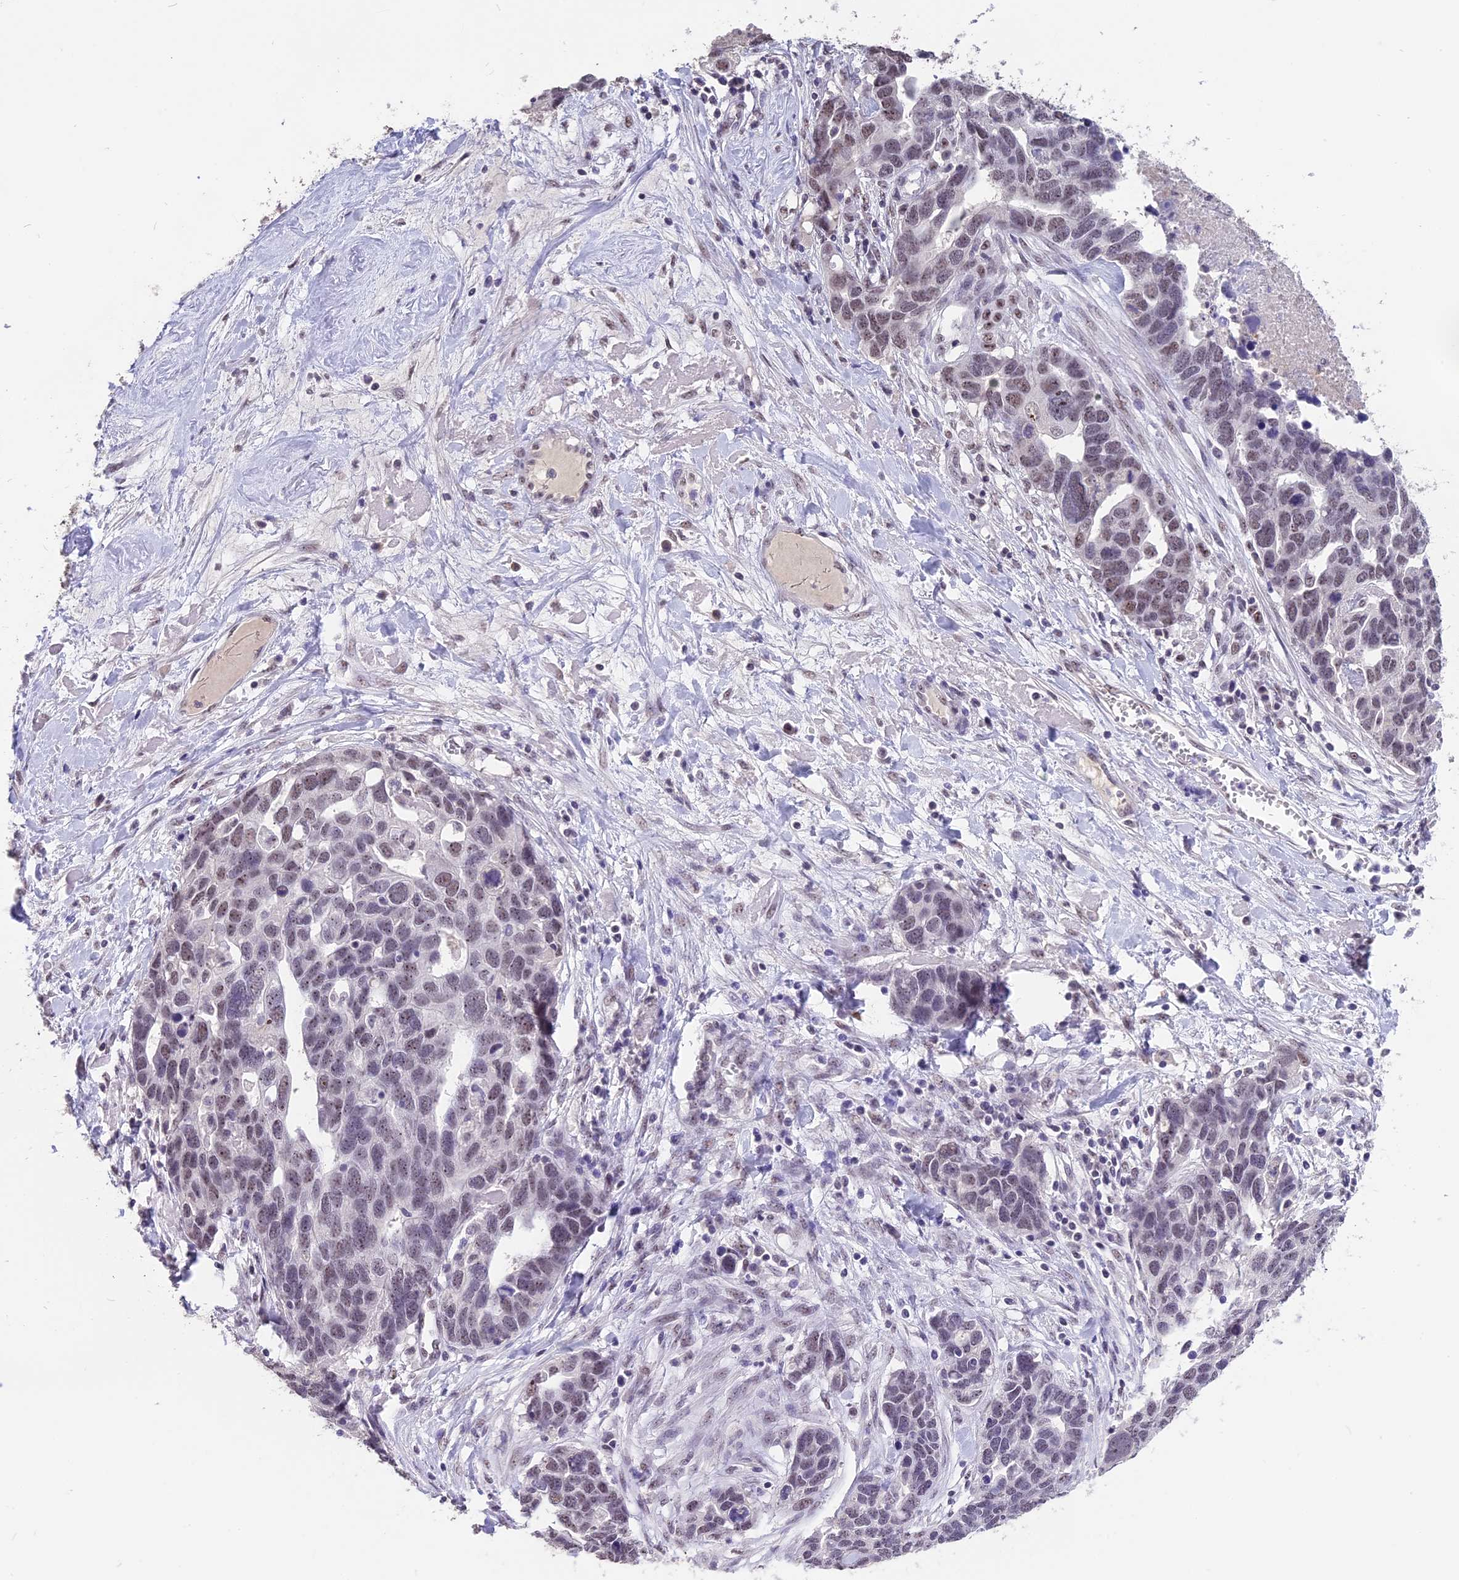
{"staining": {"intensity": "weak", "quantity": "25%-75%", "location": "nuclear"}, "tissue": "ovarian cancer", "cell_type": "Tumor cells", "image_type": "cancer", "snomed": [{"axis": "morphology", "description": "Cystadenocarcinoma, serous, NOS"}, {"axis": "topography", "description": "Ovary"}], "caption": "Protein expression analysis of human ovarian cancer reveals weak nuclear staining in about 25%-75% of tumor cells.", "gene": "SETD2", "patient": {"sex": "female", "age": 54}}